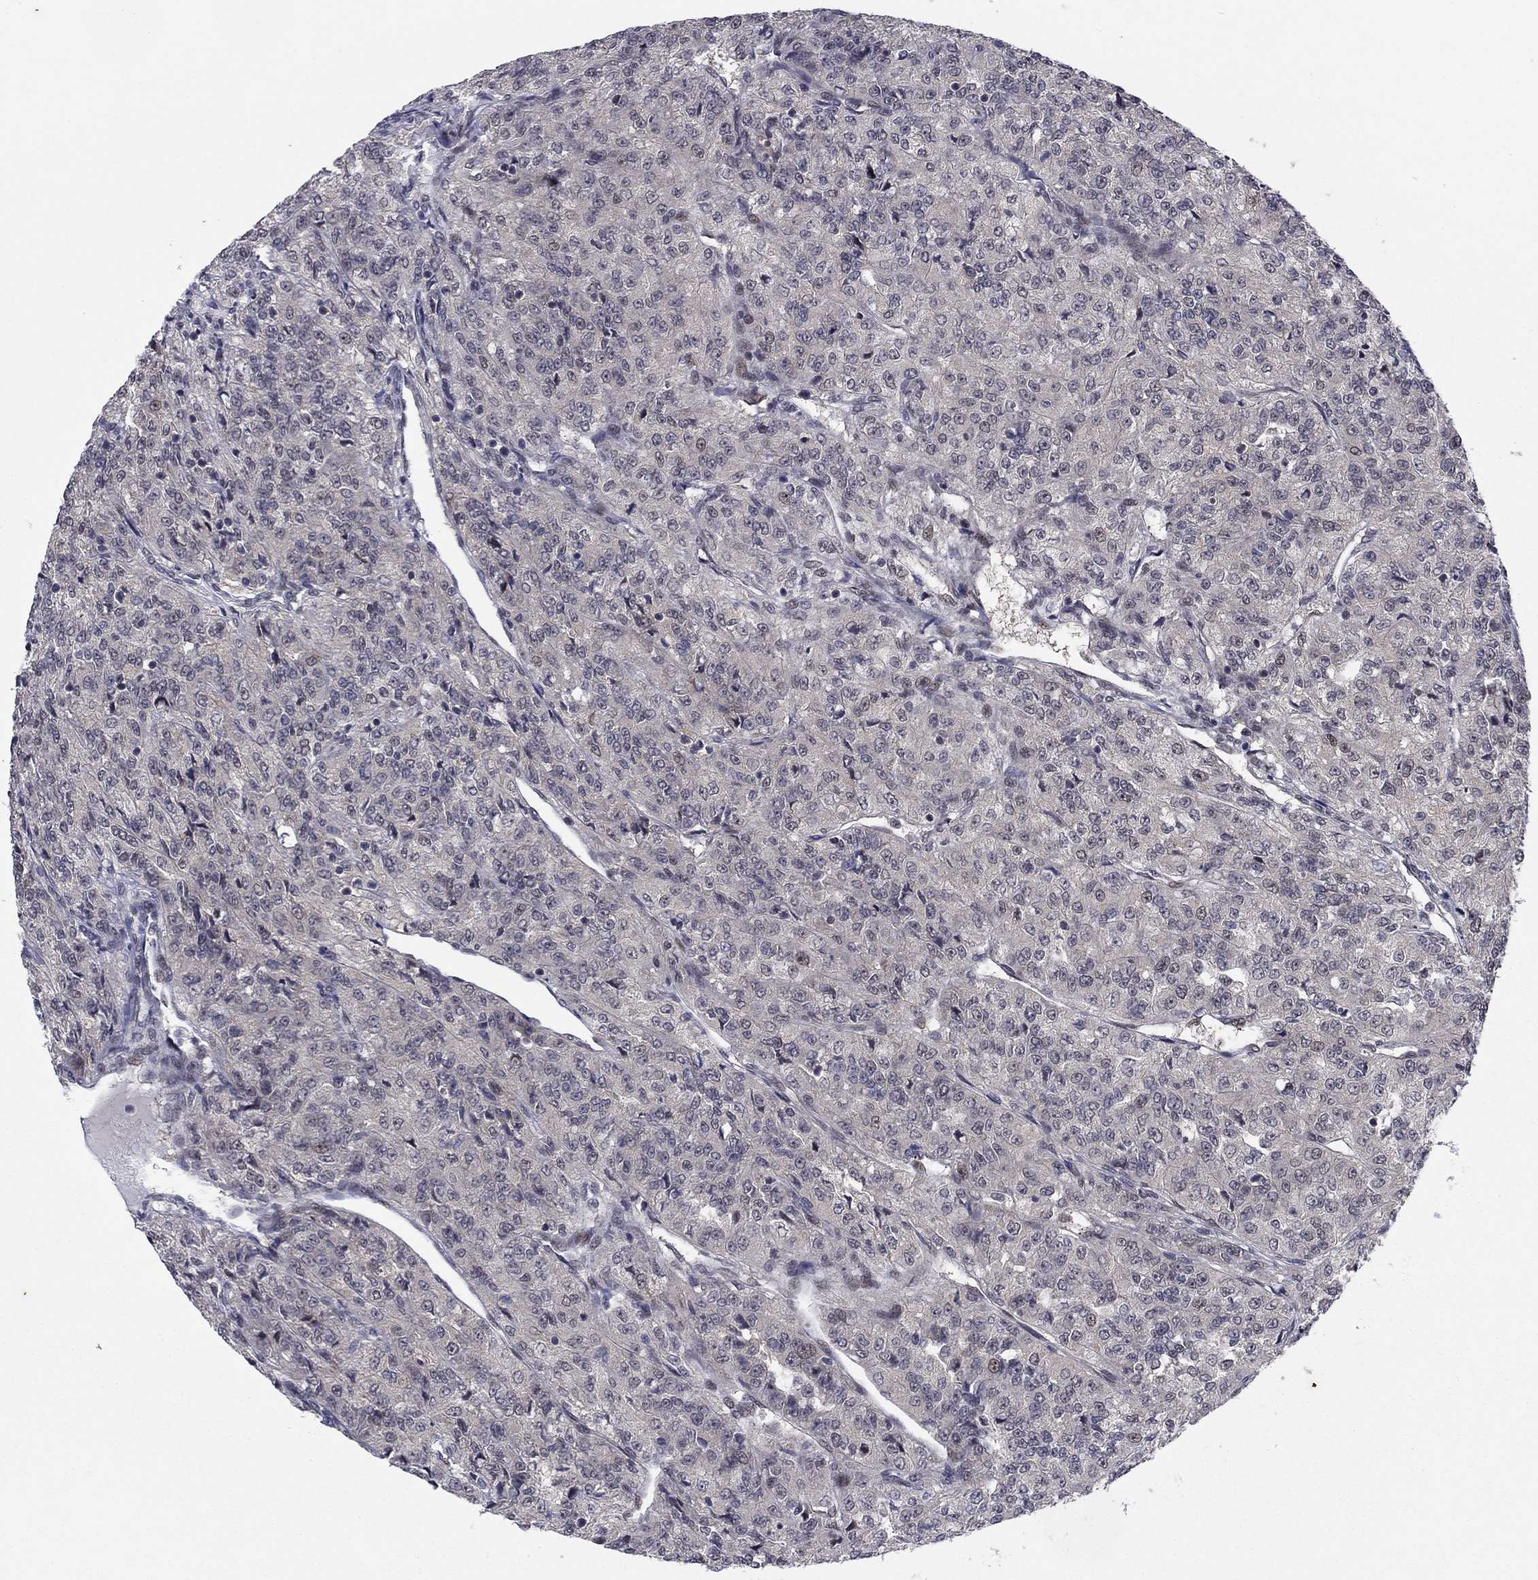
{"staining": {"intensity": "negative", "quantity": "none", "location": "none"}, "tissue": "renal cancer", "cell_type": "Tumor cells", "image_type": "cancer", "snomed": [{"axis": "morphology", "description": "Adenocarcinoma, NOS"}, {"axis": "topography", "description": "Kidney"}], "caption": "The histopathology image displays no significant expression in tumor cells of renal adenocarcinoma.", "gene": "PSMC1", "patient": {"sex": "female", "age": 63}}